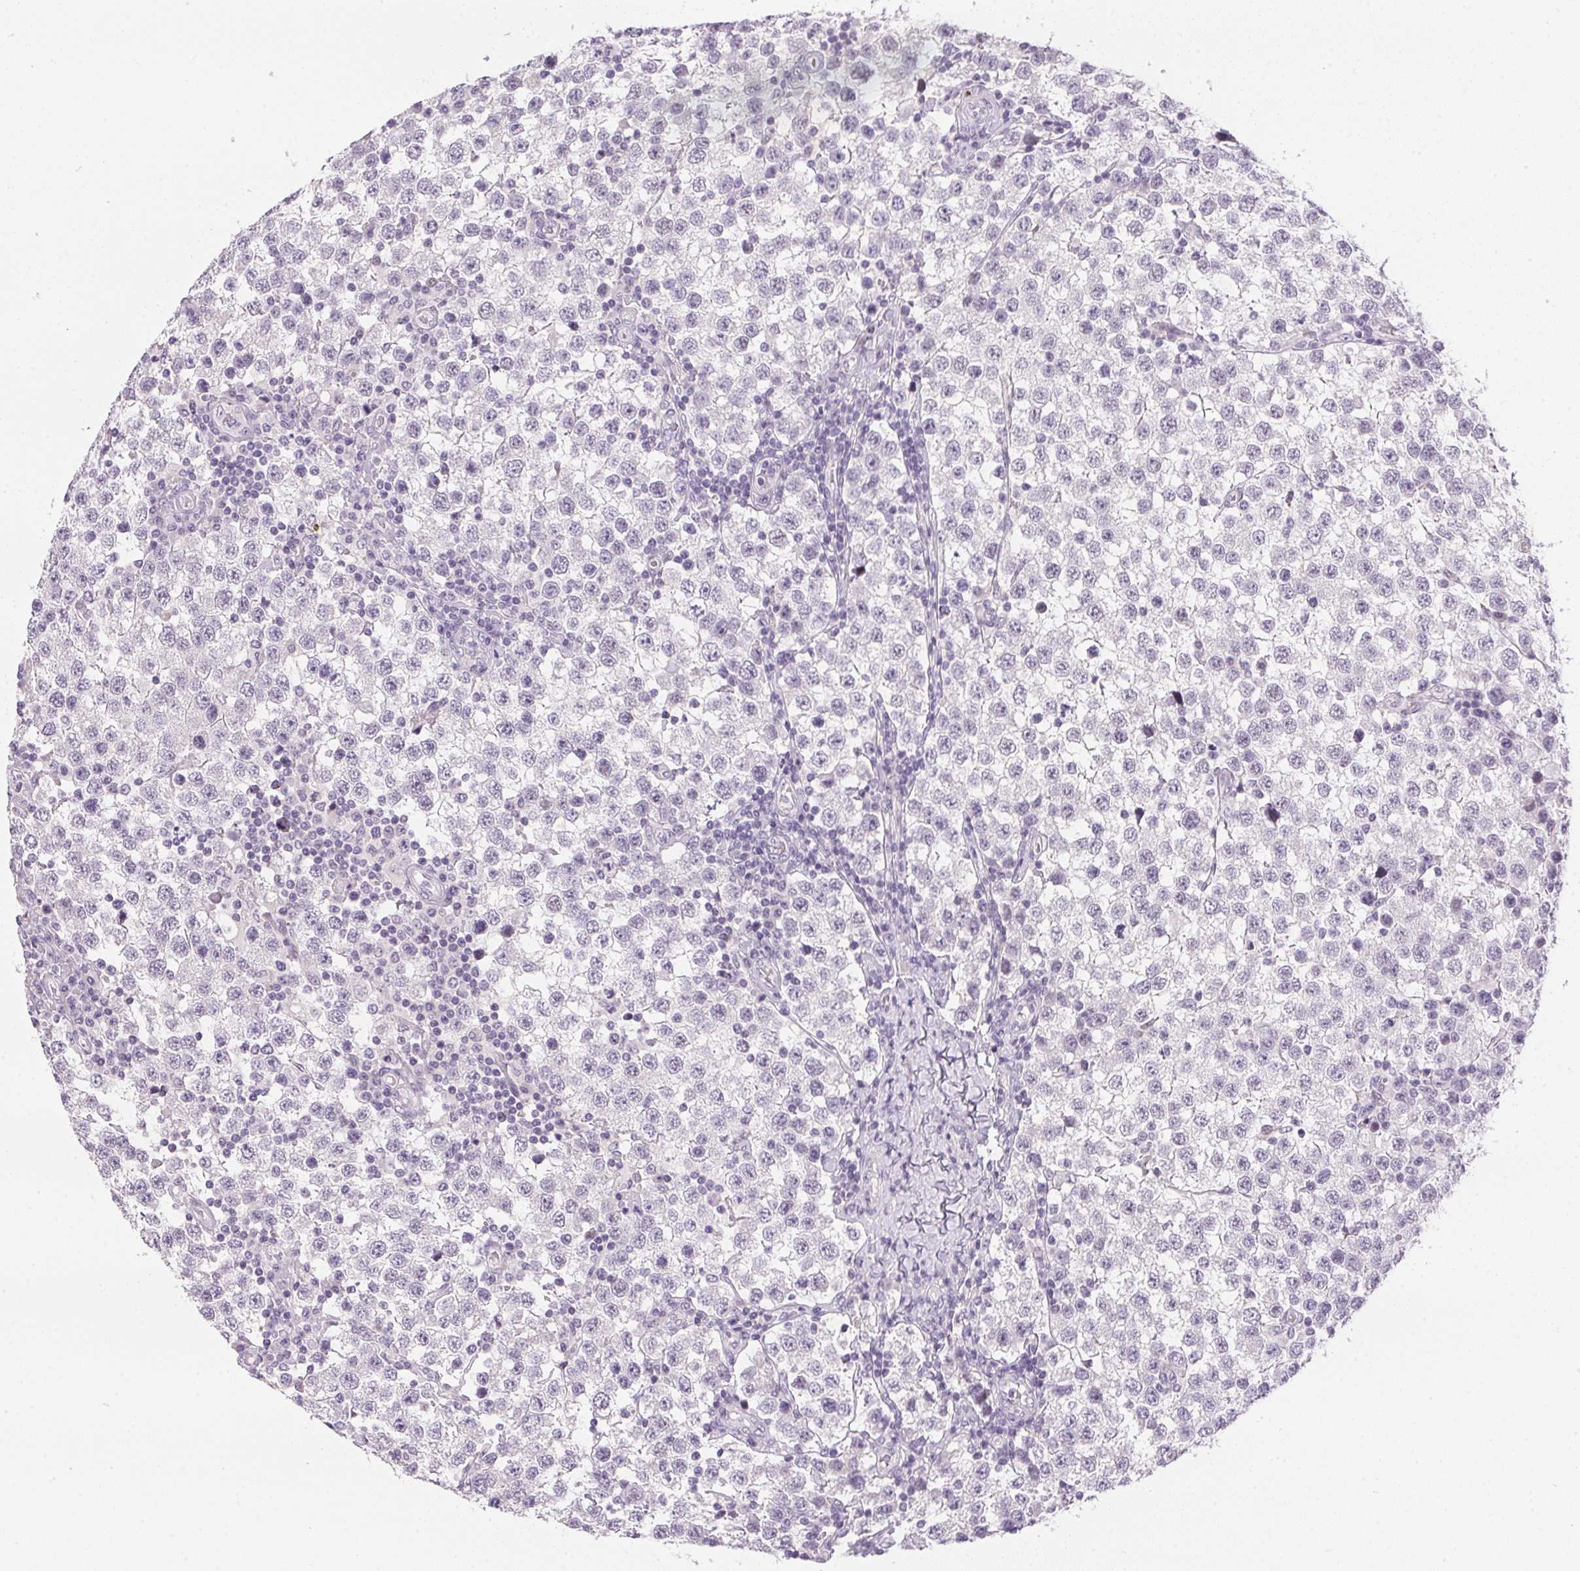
{"staining": {"intensity": "negative", "quantity": "none", "location": "none"}, "tissue": "testis cancer", "cell_type": "Tumor cells", "image_type": "cancer", "snomed": [{"axis": "morphology", "description": "Seminoma, NOS"}, {"axis": "topography", "description": "Testis"}], "caption": "Protein analysis of testis seminoma demonstrates no significant positivity in tumor cells. (DAB (3,3'-diaminobenzidine) IHC with hematoxylin counter stain).", "gene": "GSDMC", "patient": {"sex": "male", "age": 34}}